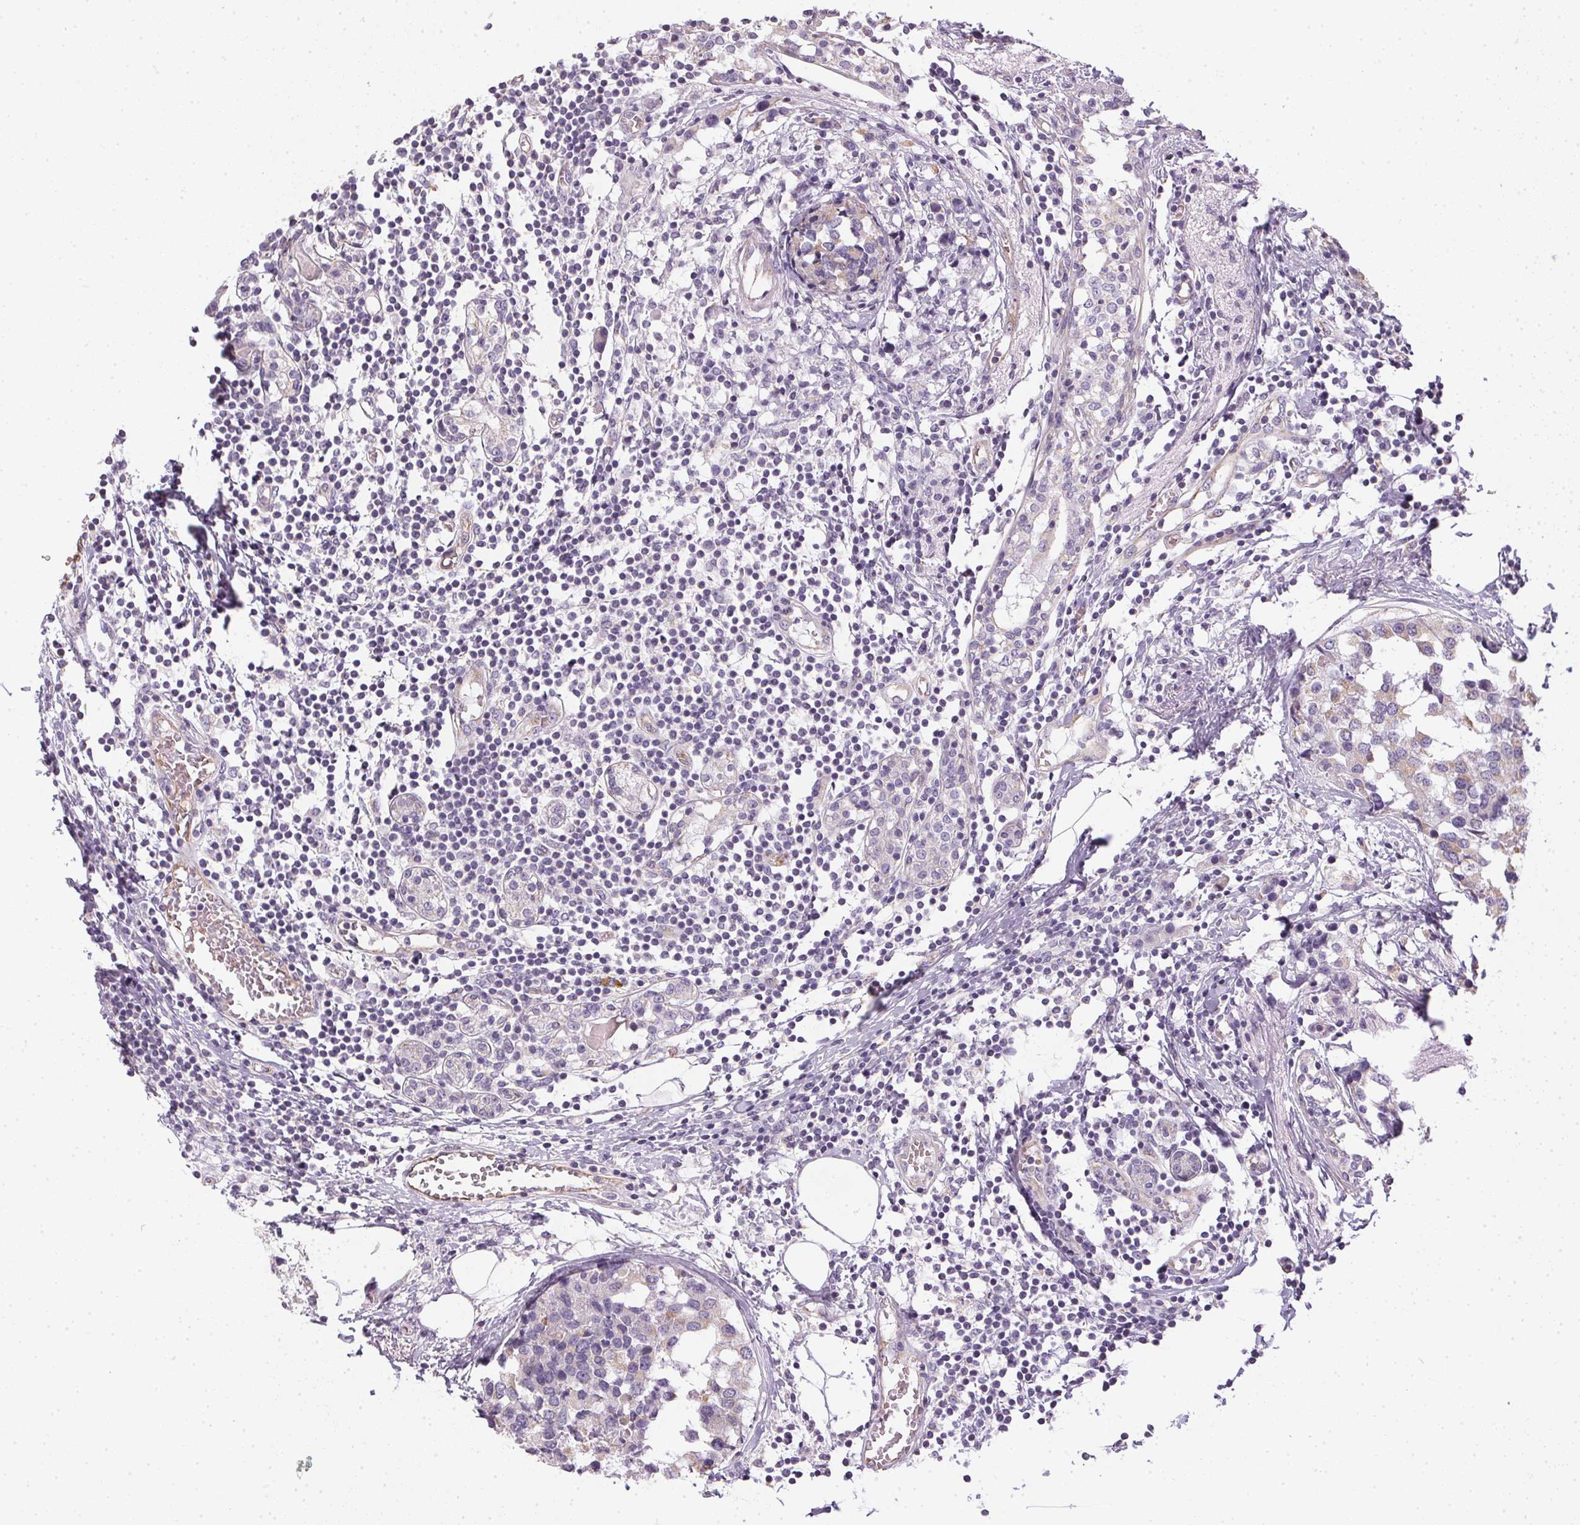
{"staining": {"intensity": "weak", "quantity": "<25%", "location": "cytoplasmic/membranous"}, "tissue": "breast cancer", "cell_type": "Tumor cells", "image_type": "cancer", "snomed": [{"axis": "morphology", "description": "Lobular carcinoma"}, {"axis": "topography", "description": "Breast"}], "caption": "Immunohistochemistry of breast cancer reveals no positivity in tumor cells.", "gene": "SMYD1", "patient": {"sex": "female", "age": 59}}